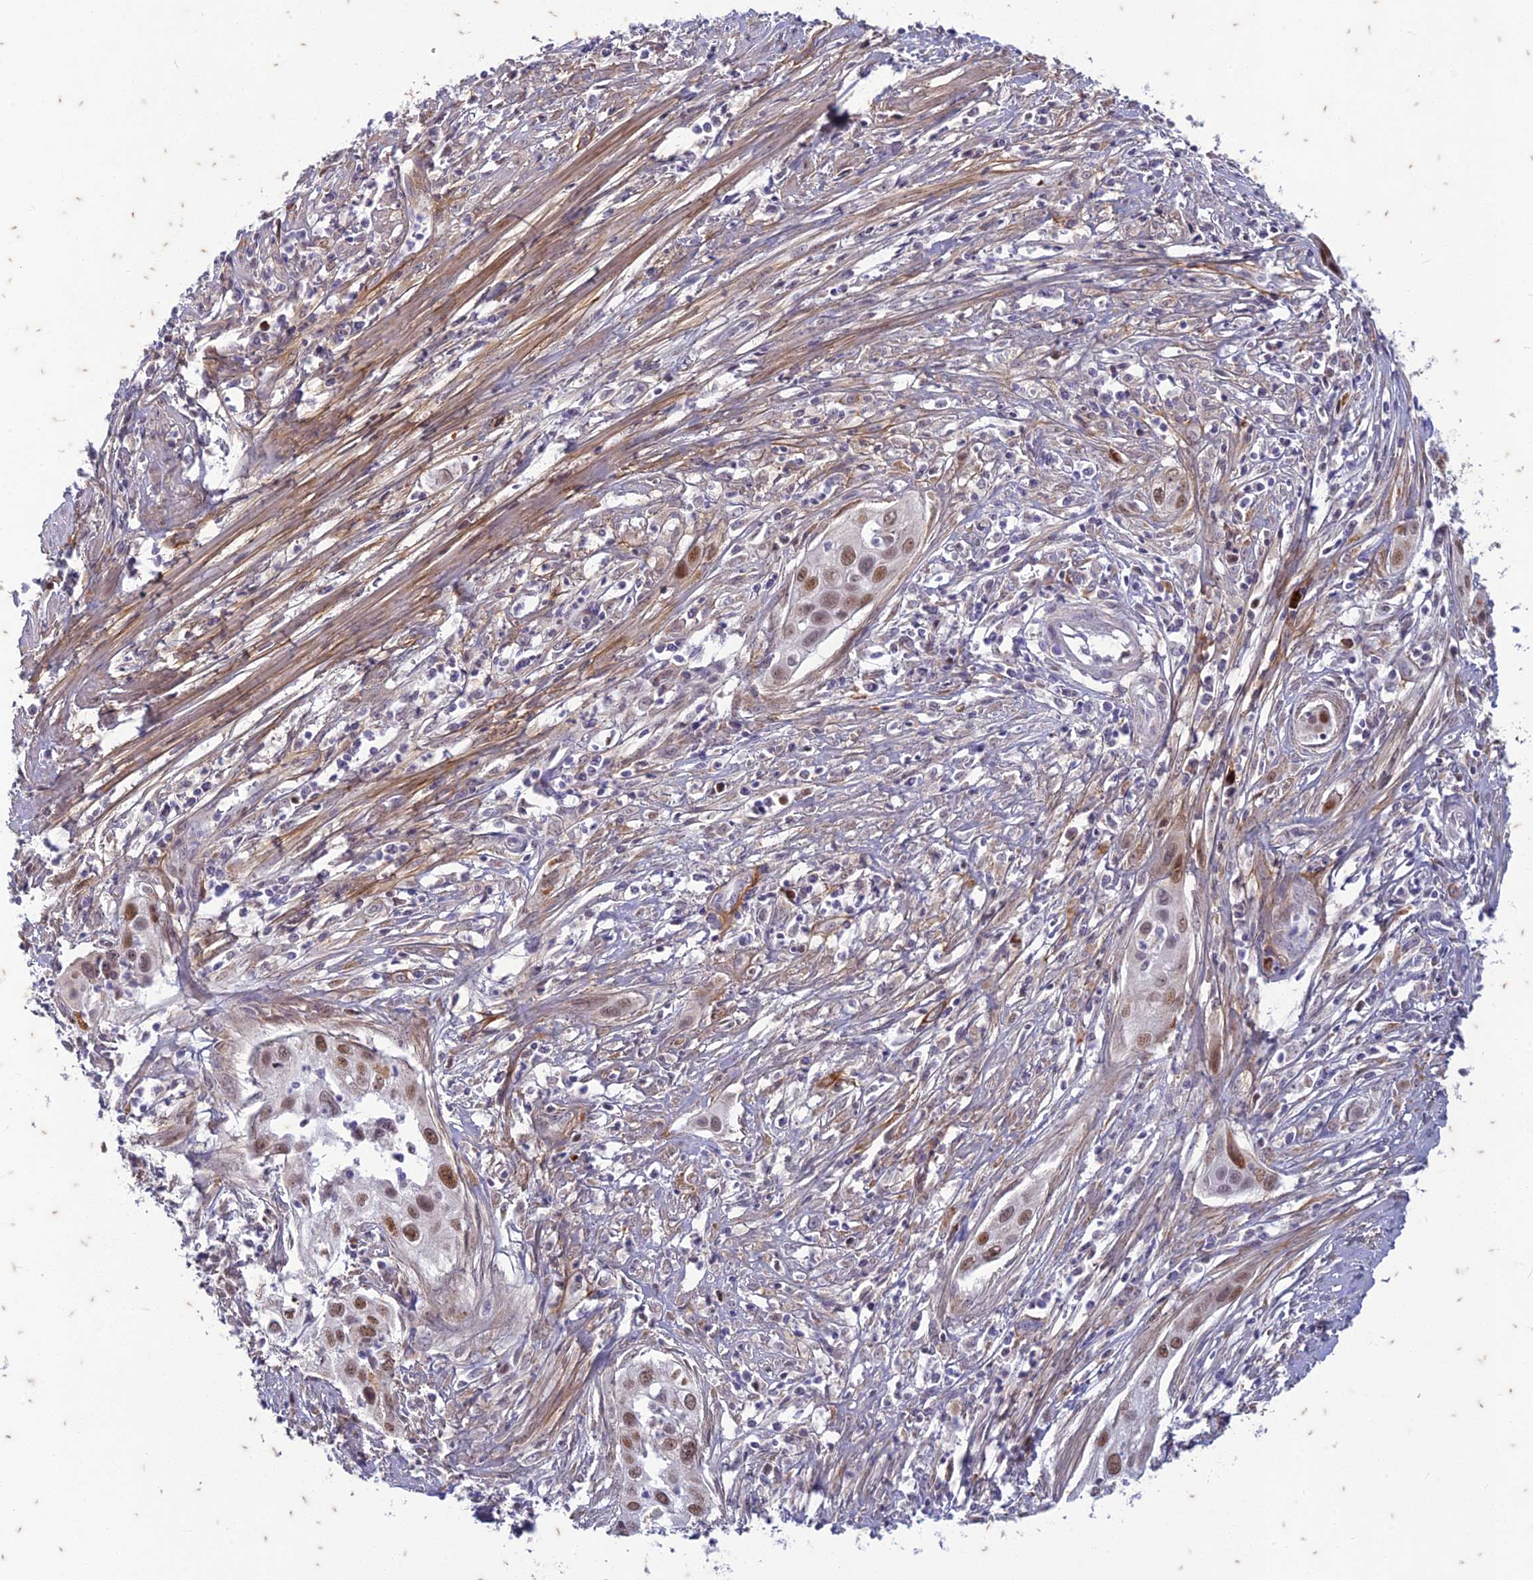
{"staining": {"intensity": "moderate", "quantity": ">75%", "location": "nuclear"}, "tissue": "cervical cancer", "cell_type": "Tumor cells", "image_type": "cancer", "snomed": [{"axis": "morphology", "description": "Squamous cell carcinoma, NOS"}, {"axis": "topography", "description": "Cervix"}], "caption": "Tumor cells reveal moderate nuclear expression in approximately >75% of cells in cervical cancer (squamous cell carcinoma).", "gene": "PABPN1L", "patient": {"sex": "female", "age": 34}}